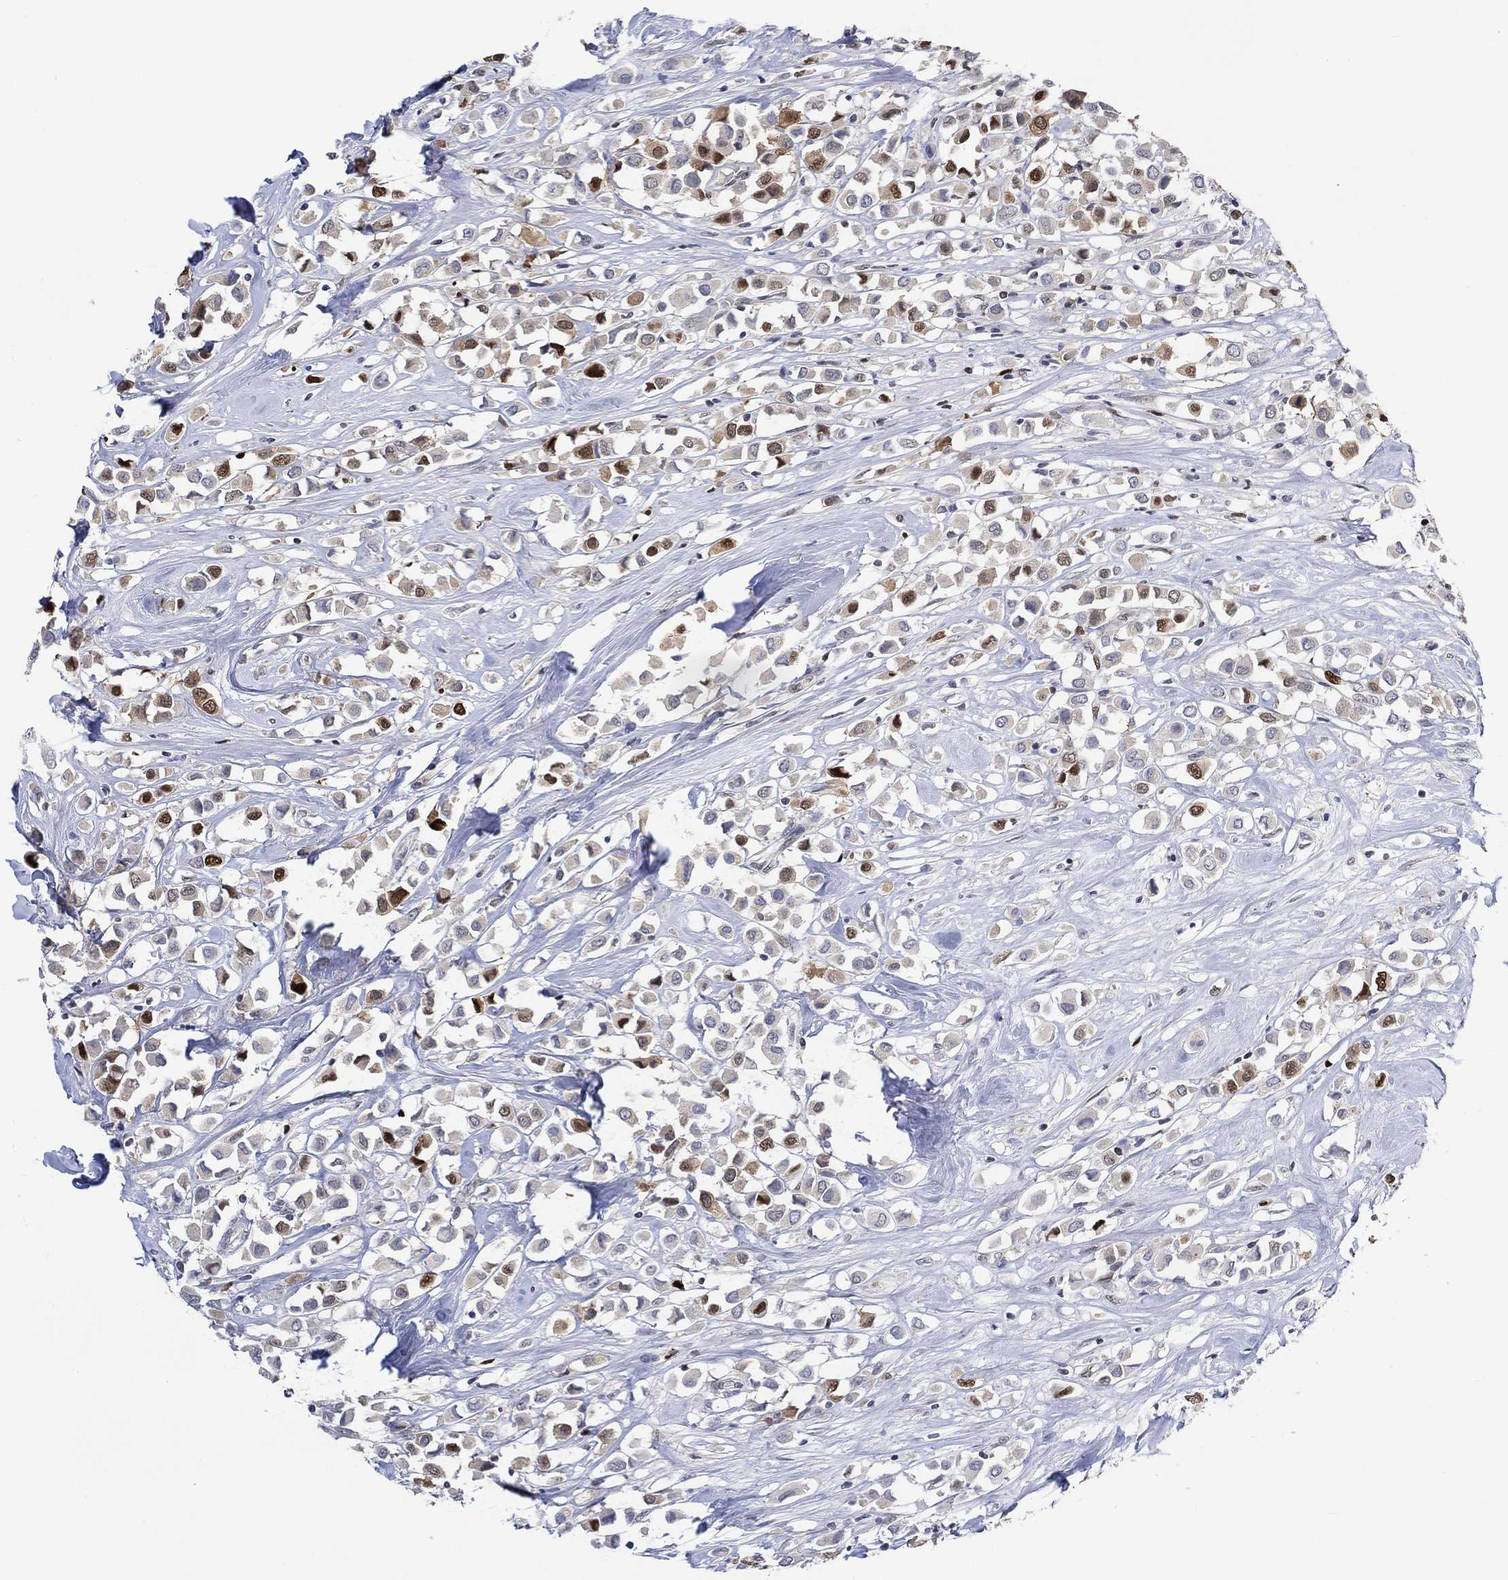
{"staining": {"intensity": "strong", "quantity": "<25%", "location": "cytoplasmic/membranous,nuclear"}, "tissue": "breast cancer", "cell_type": "Tumor cells", "image_type": "cancer", "snomed": [{"axis": "morphology", "description": "Duct carcinoma"}, {"axis": "topography", "description": "Breast"}], "caption": "A medium amount of strong cytoplasmic/membranous and nuclear positivity is identified in approximately <25% of tumor cells in breast cancer (invasive ductal carcinoma) tissue.", "gene": "RAD54L2", "patient": {"sex": "female", "age": 61}}